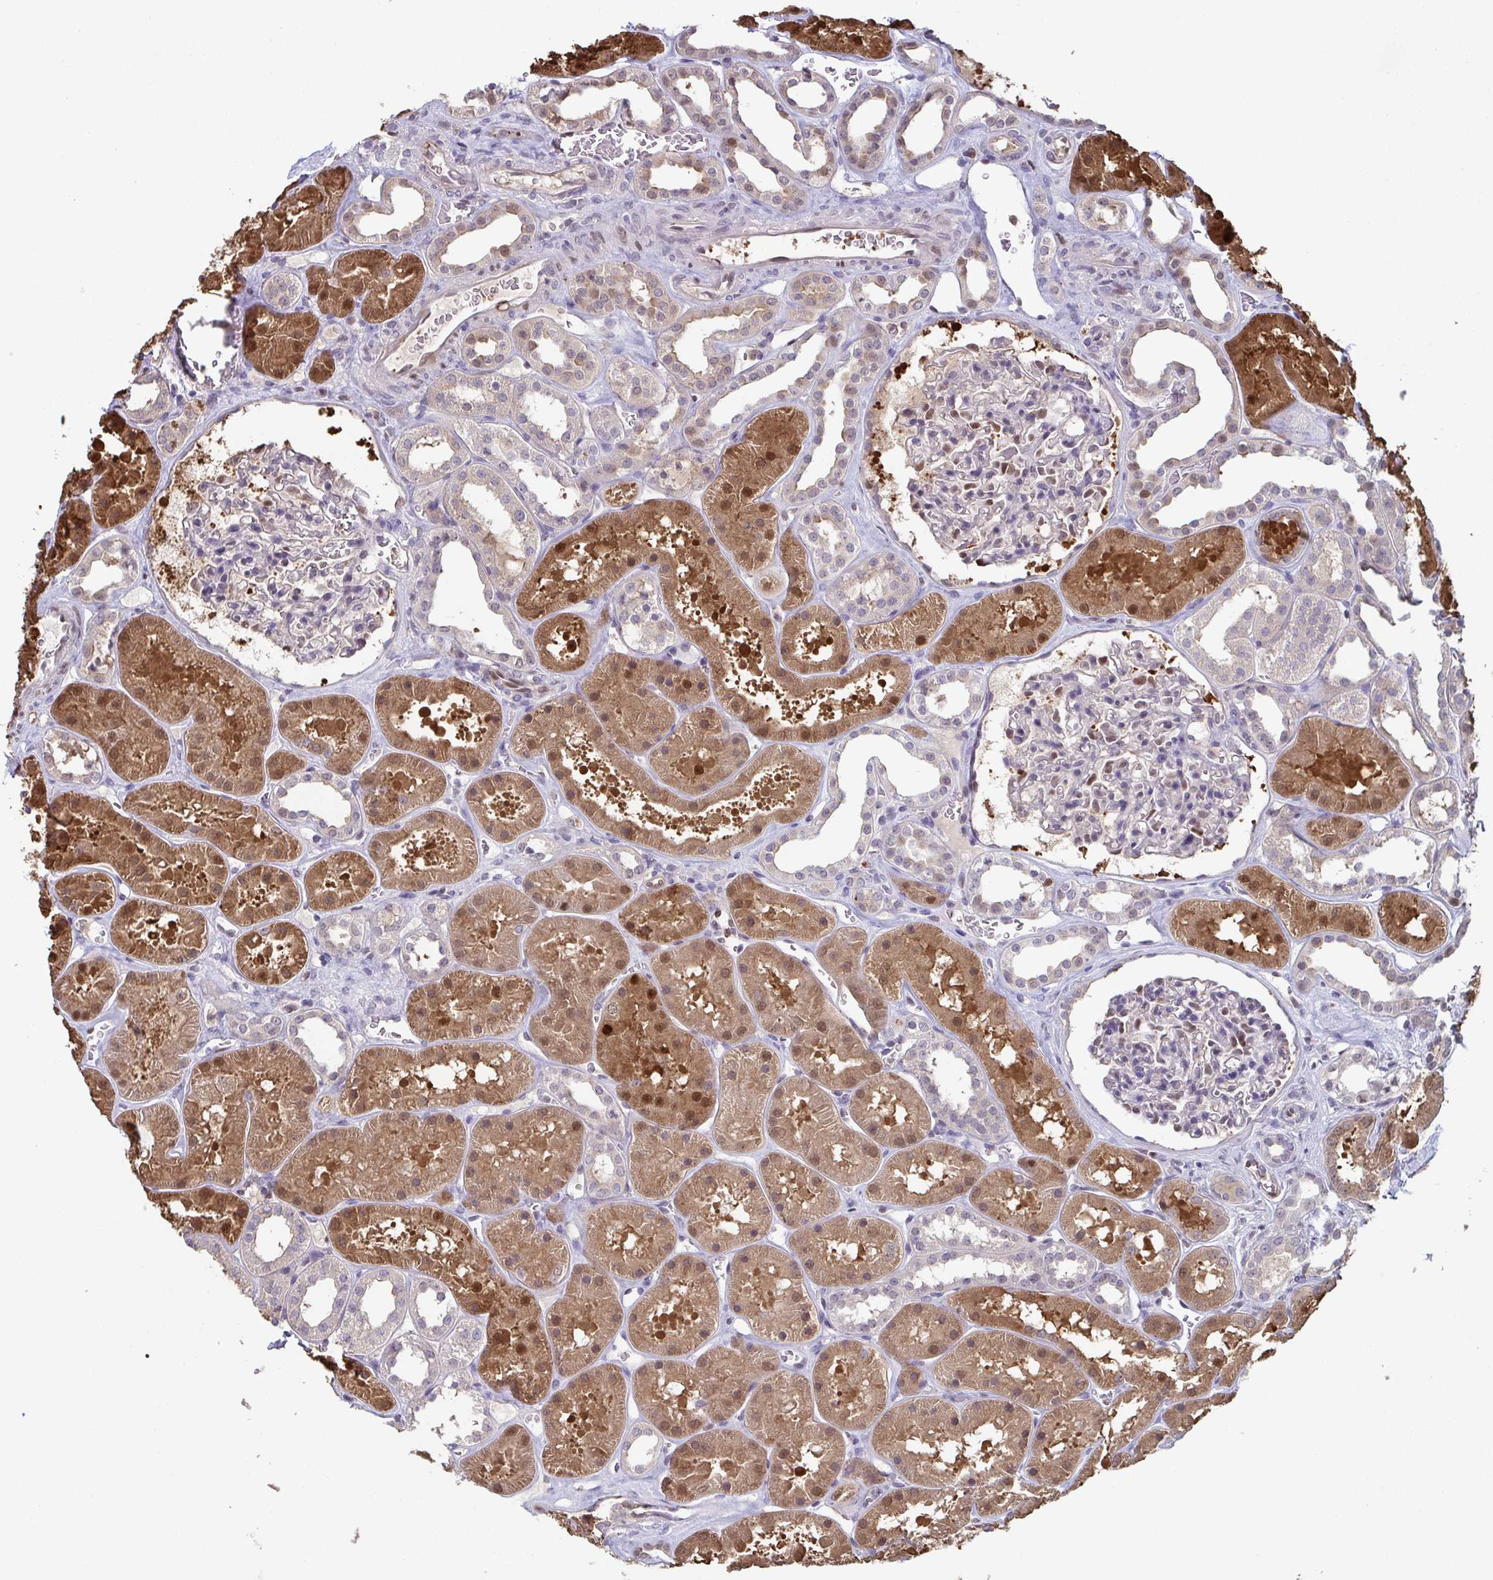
{"staining": {"intensity": "weak", "quantity": "<25%", "location": "nuclear"}, "tissue": "kidney", "cell_type": "Cells in glomeruli", "image_type": "normal", "snomed": [{"axis": "morphology", "description": "Normal tissue, NOS"}, {"axis": "topography", "description": "Kidney"}], "caption": "Cells in glomeruli are negative for protein expression in benign human kidney.", "gene": "ACD", "patient": {"sex": "female", "age": 41}}